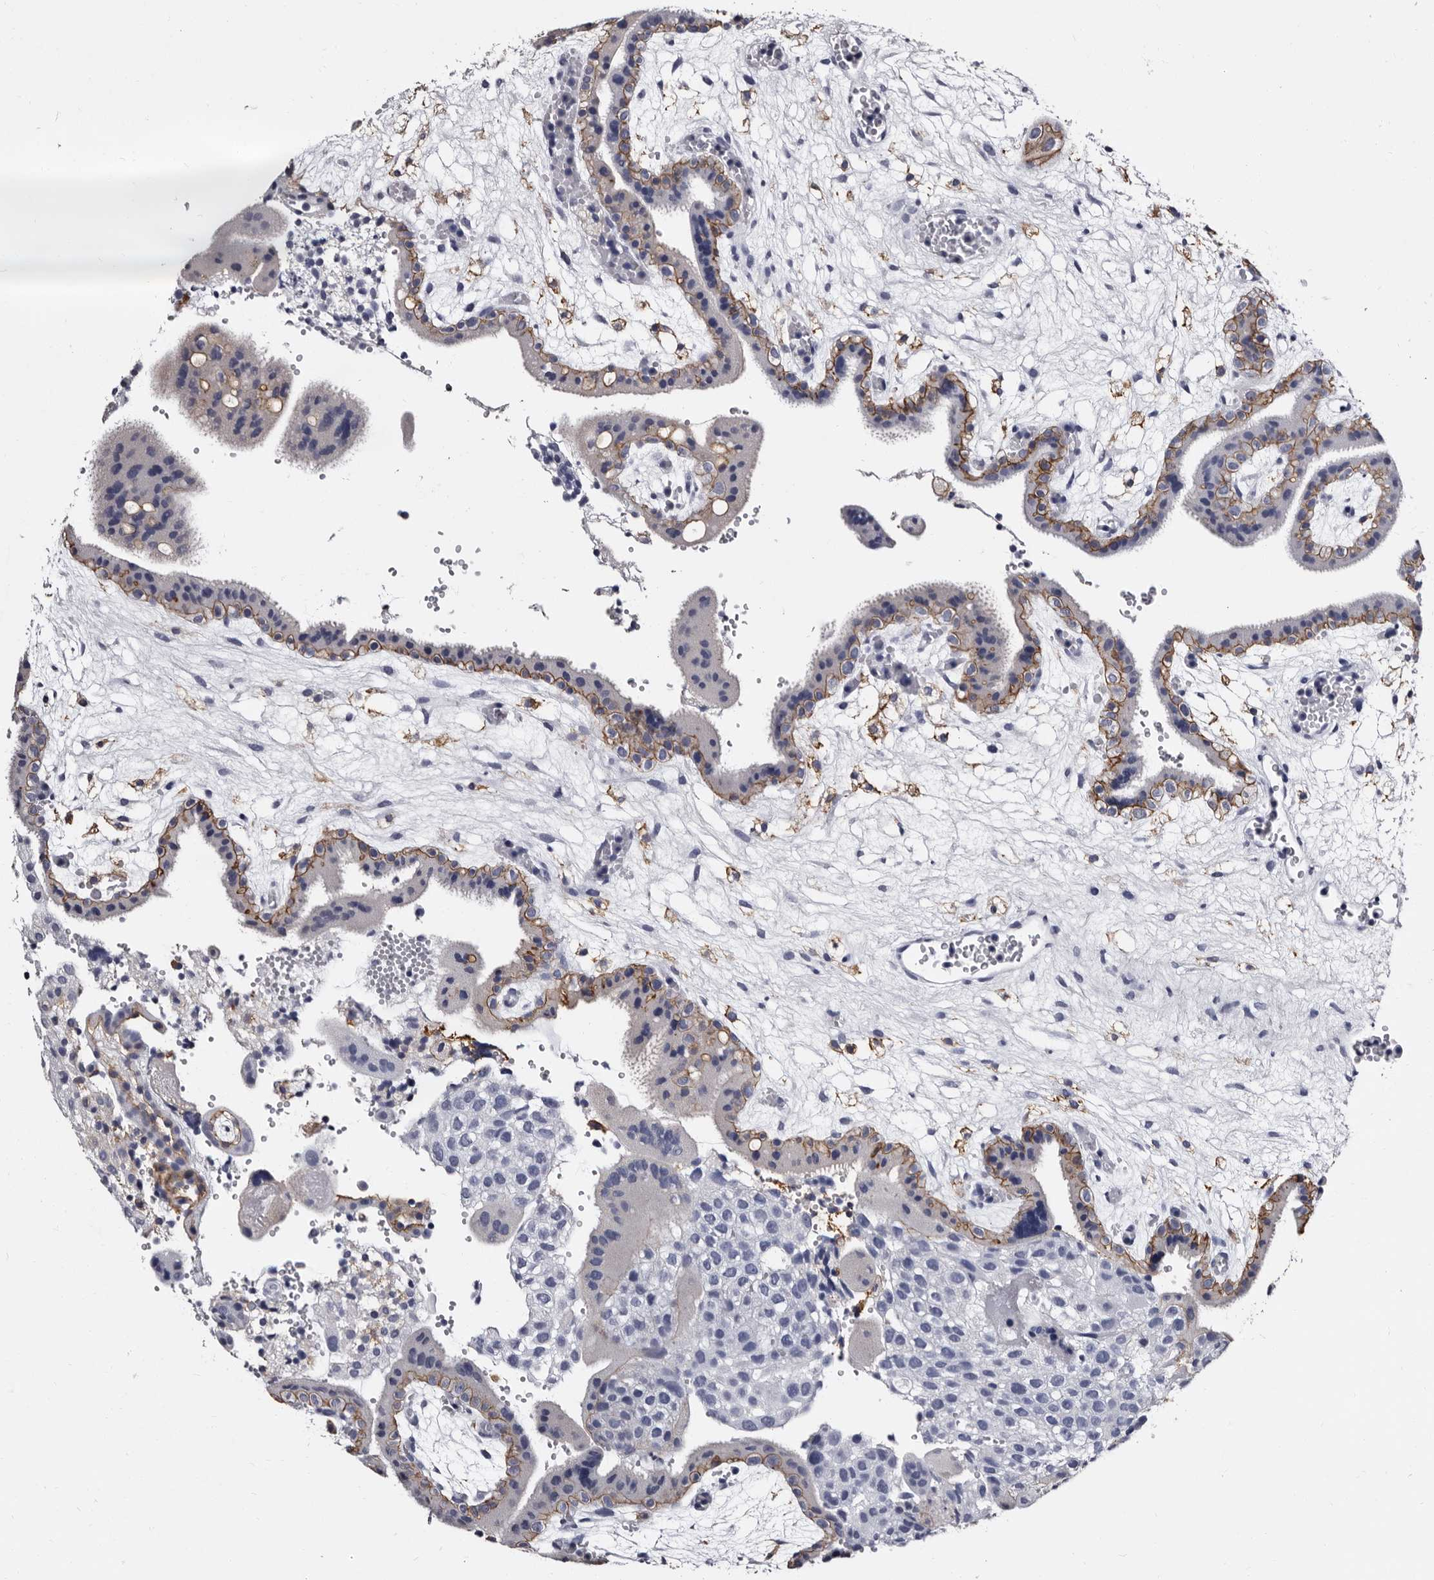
{"staining": {"intensity": "moderate", "quantity": "25%-75%", "location": "cytoplasmic/membranous"}, "tissue": "placenta", "cell_type": "Trophoblastic cells", "image_type": "normal", "snomed": [{"axis": "morphology", "description": "Normal tissue, NOS"}, {"axis": "topography", "description": "Placenta"}], "caption": "Immunohistochemical staining of normal placenta displays moderate cytoplasmic/membranous protein staining in approximately 25%-75% of trophoblastic cells.", "gene": "EPB41L3", "patient": {"sex": "female", "age": 18}}